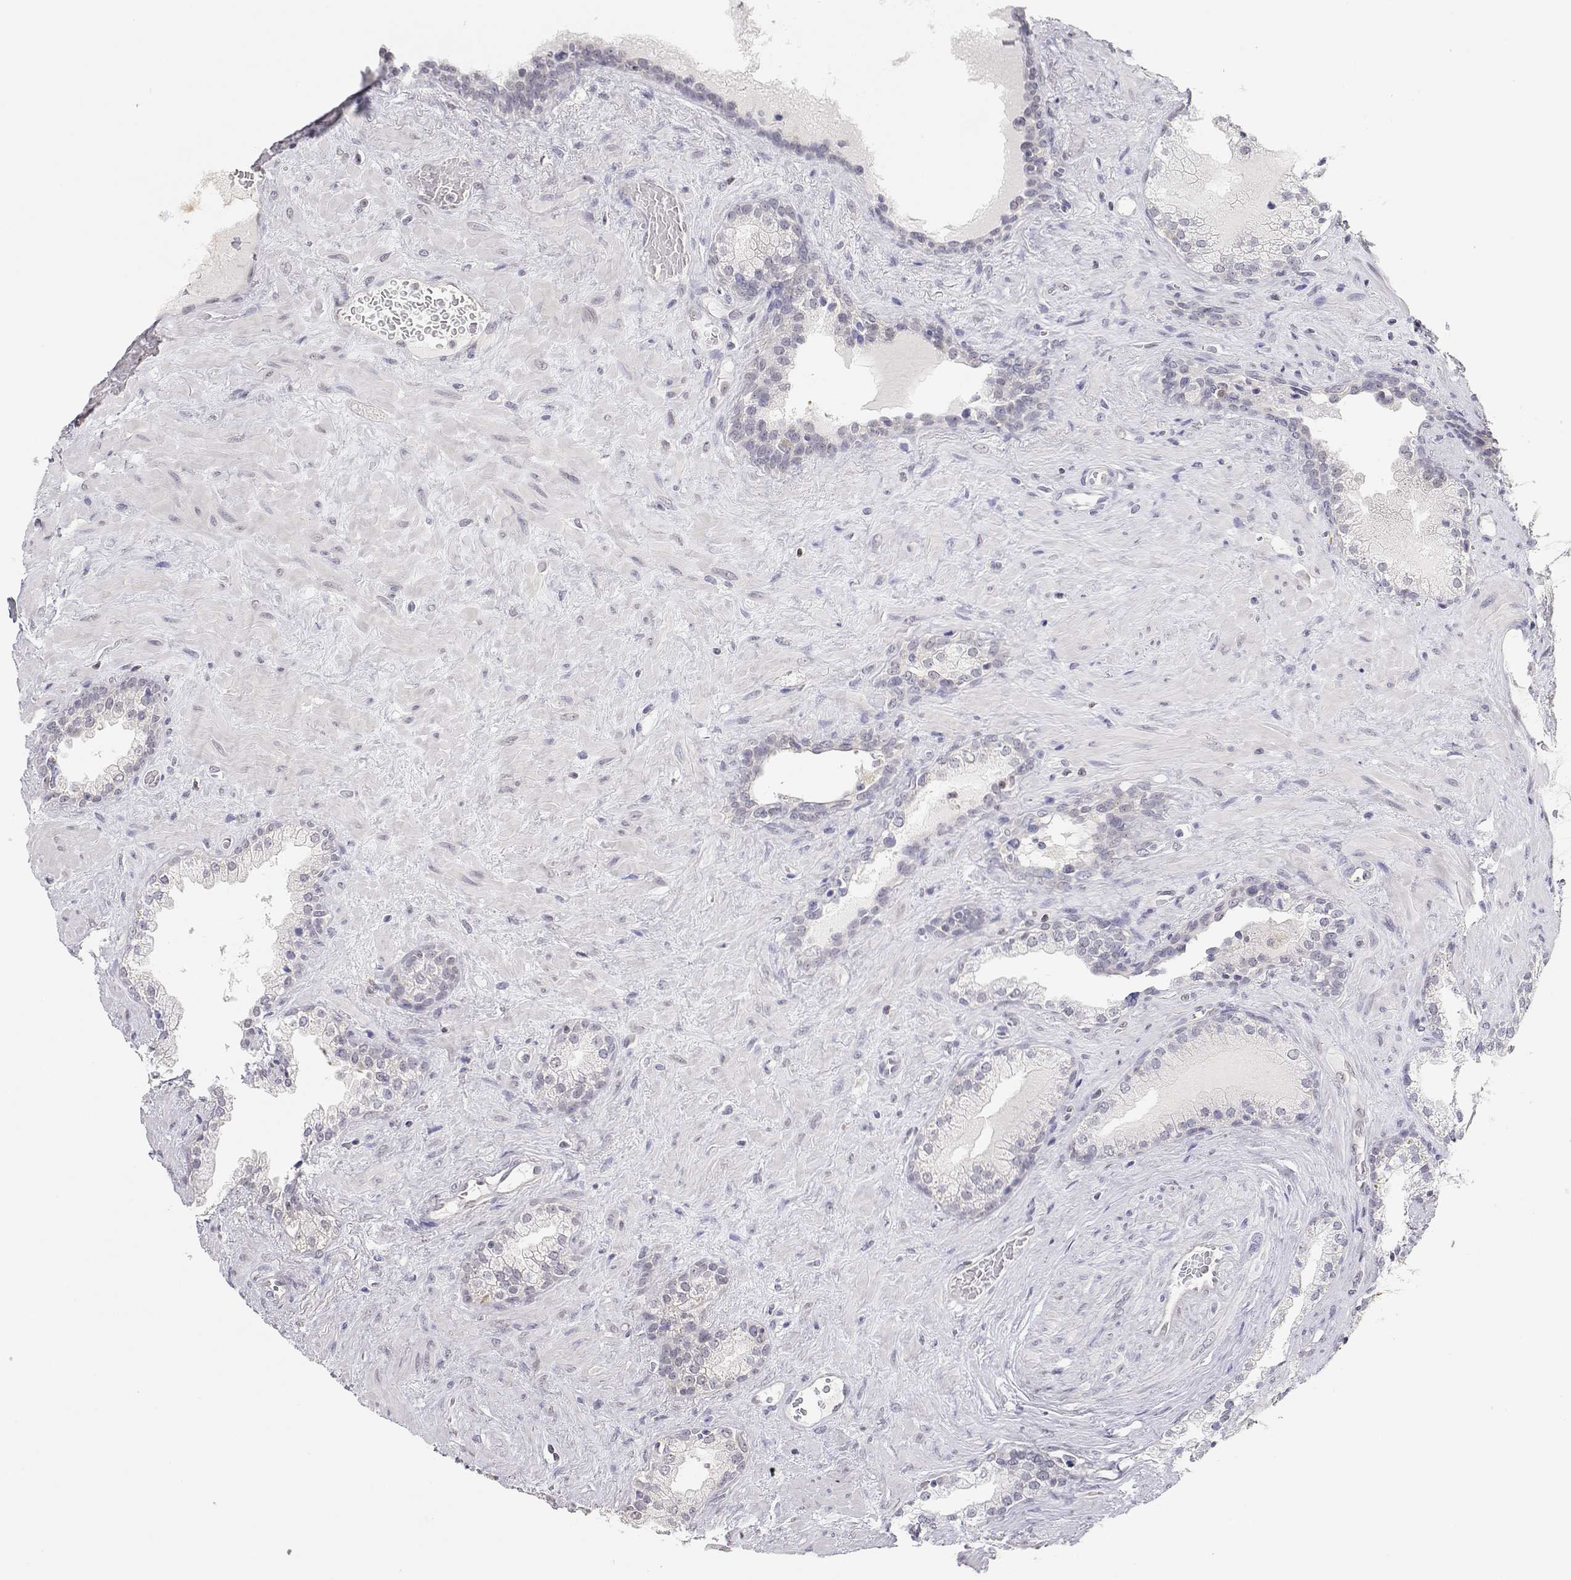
{"staining": {"intensity": "negative", "quantity": "none", "location": "none"}, "tissue": "prostate", "cell_type": "Glandular cells", "image_type": "normal", "snomed": [{"axis": "morphology", "description": "Normal tissue, NOS"}, {"axis": "topography", "description": "Prostate"}], "caption": "There is no significant expression in glandular cells of prostate. (Stains: DAB (3,3'-diaminobenzidine) immunohistochemistry with hematoxylin counter stain, Microscopy: brightfield microscopy at high magnification).", "gene": "ADA", "patient": {"sex": "male", "age": 63}}